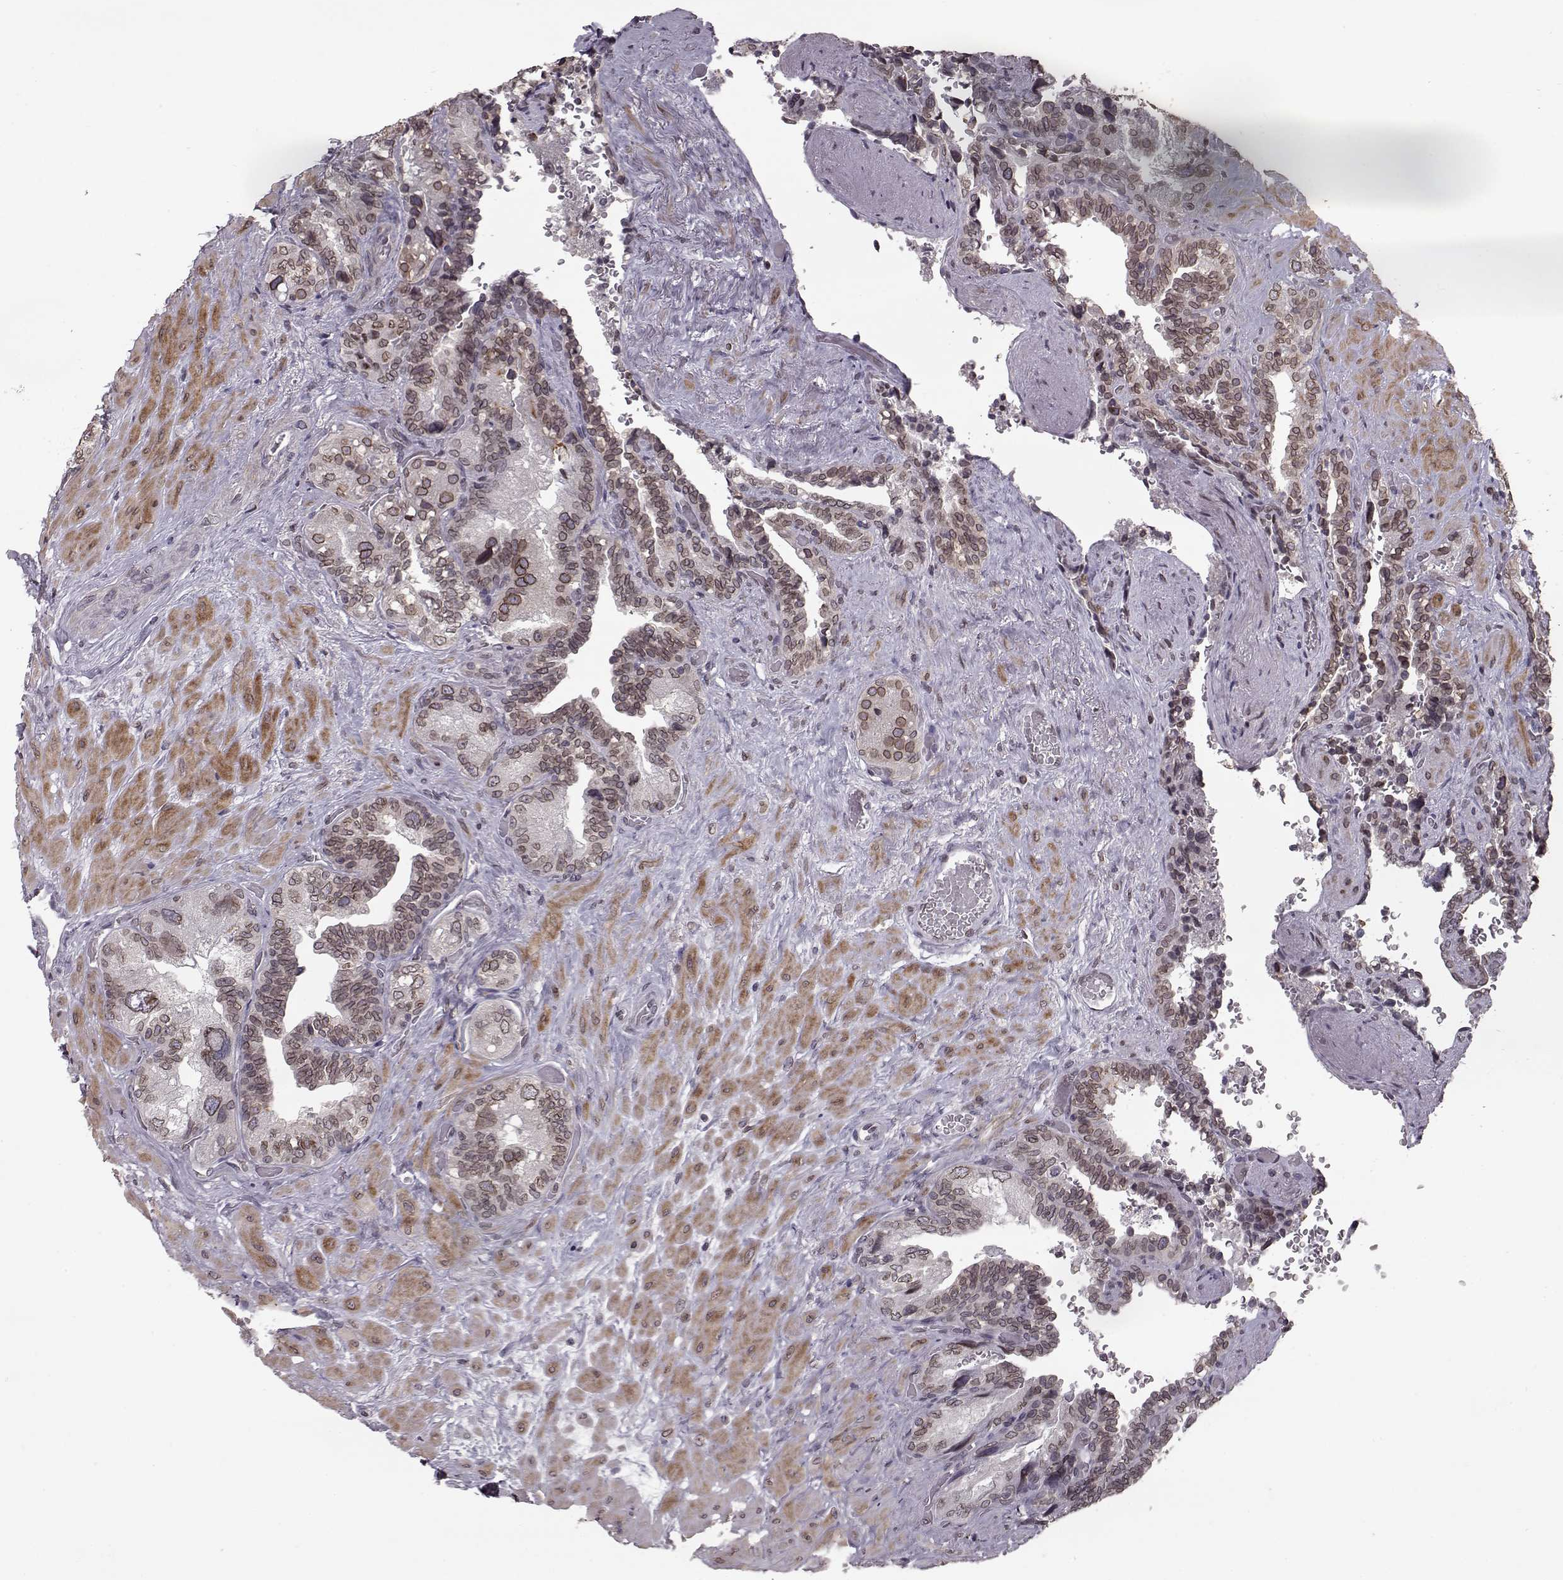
{"staining": {"intensity": "weak", "quantity": ">75%", "location": "cytoplasmic/membranous,nuclear"}, "tissue": "seminal vesicle", "cell_type": "Glandular cells", "image_type": "normal", "snomed": [{"axis": "morphology", "description": "Normal tissue, NOS"}, {"axis": "topography", "description": "Seminal veicle"}], "caption": "This image shows immunohistochemistry staining of normal human seminal vesicle, with low weak cytoplasmic/membranous,nuclear staining in about >75% of glandular cells.", "gene": "NUP37", "patient": {"sex": "male", "age": 69}}